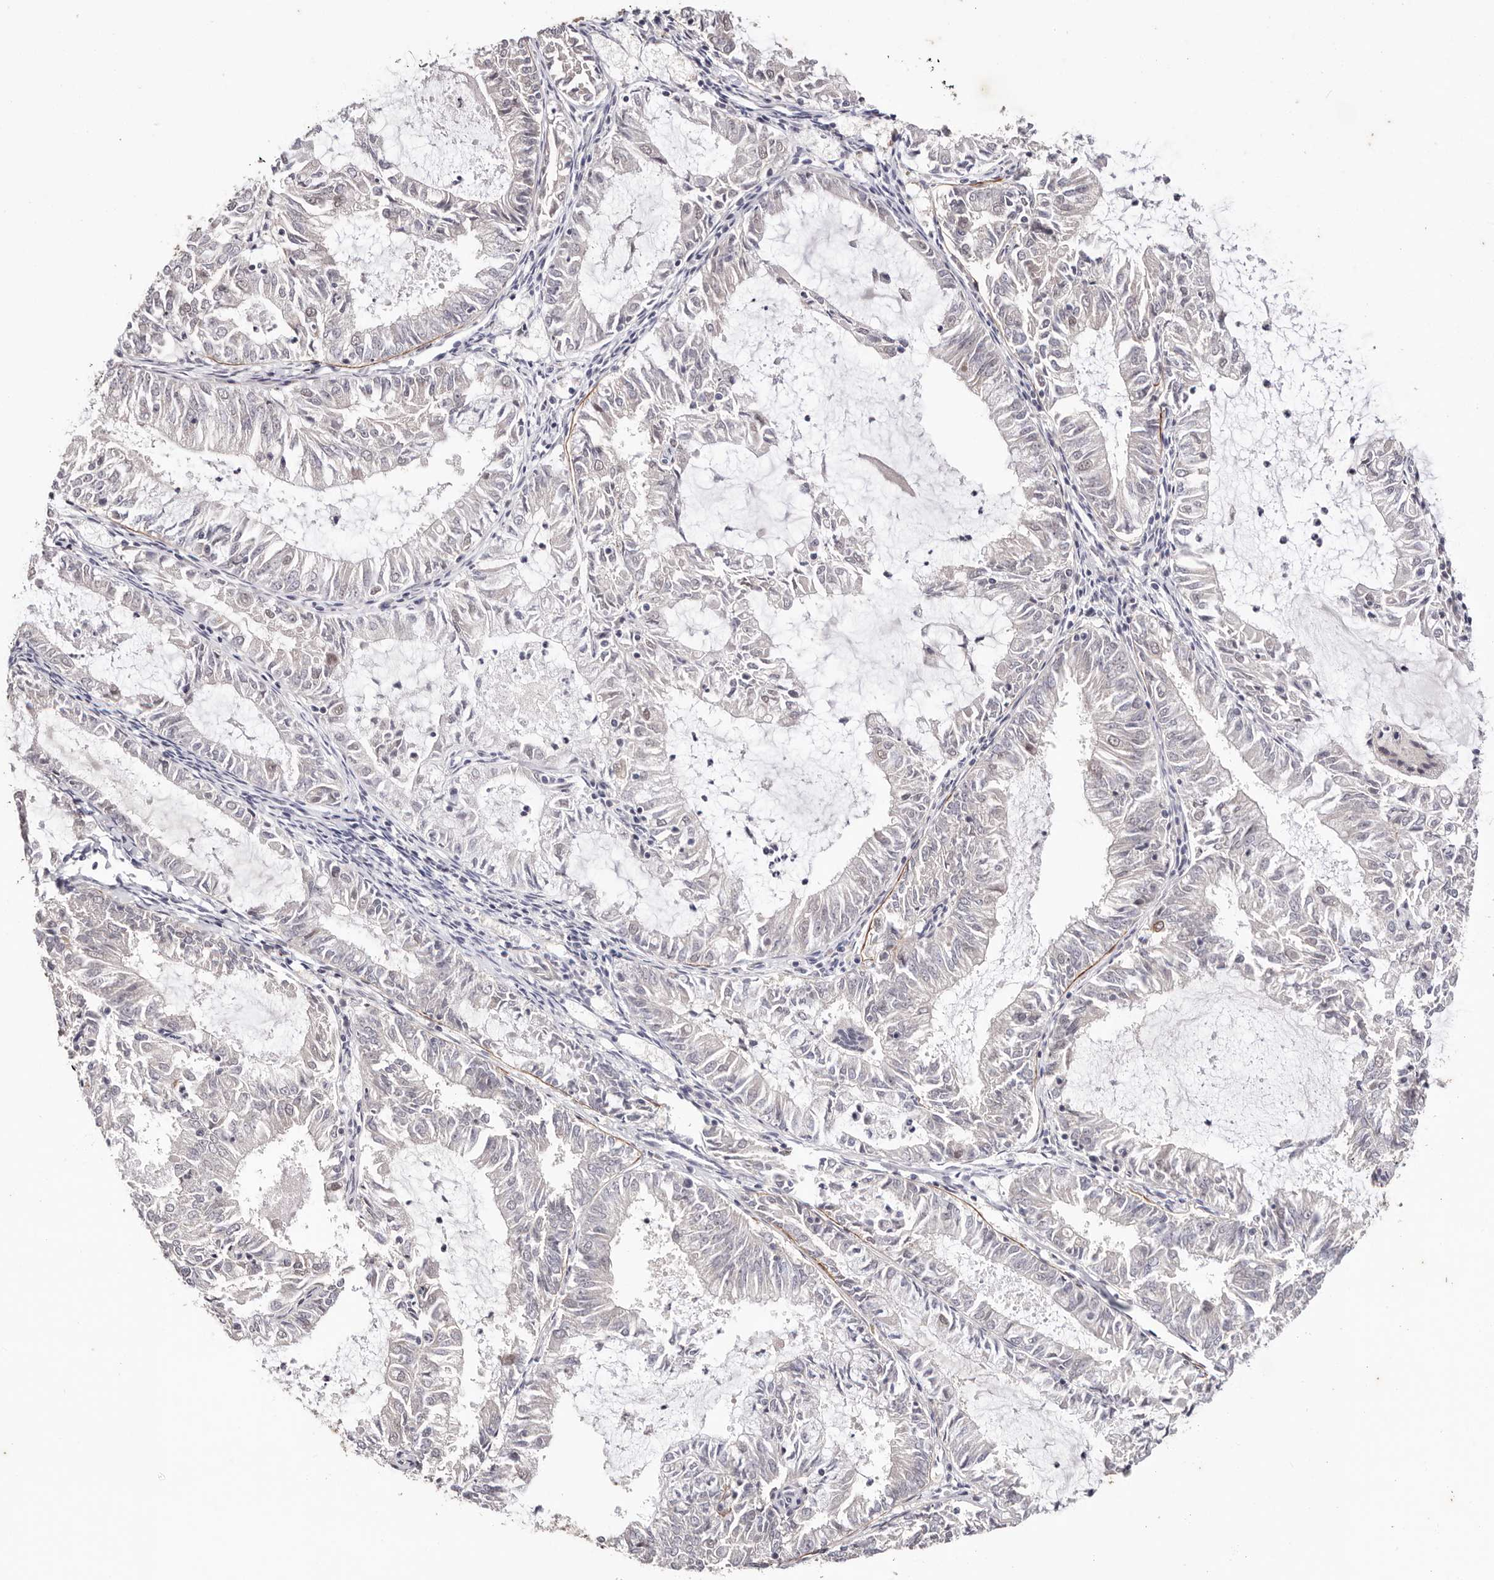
{"staining": {"intensity": "negative", "quantity": "none", "location": "none"}, "tissue": "endometrial cancer", "cell_type": "Tumor cells", "image_type": "cancer", "snomed": [{"axis": "morphology", "description": "Adenocarcinoma, NOS"}, {"axis": "topography", "description": "Endometrium"}], "caption": "Tumor cells show no significant expression in adenocarcinoma (endometrial). (DAB (3,3'-diaminobenzidine) IHC, high magnification).", "gene": "TYW3", "patient": {"sex": "female", "age": 57}}